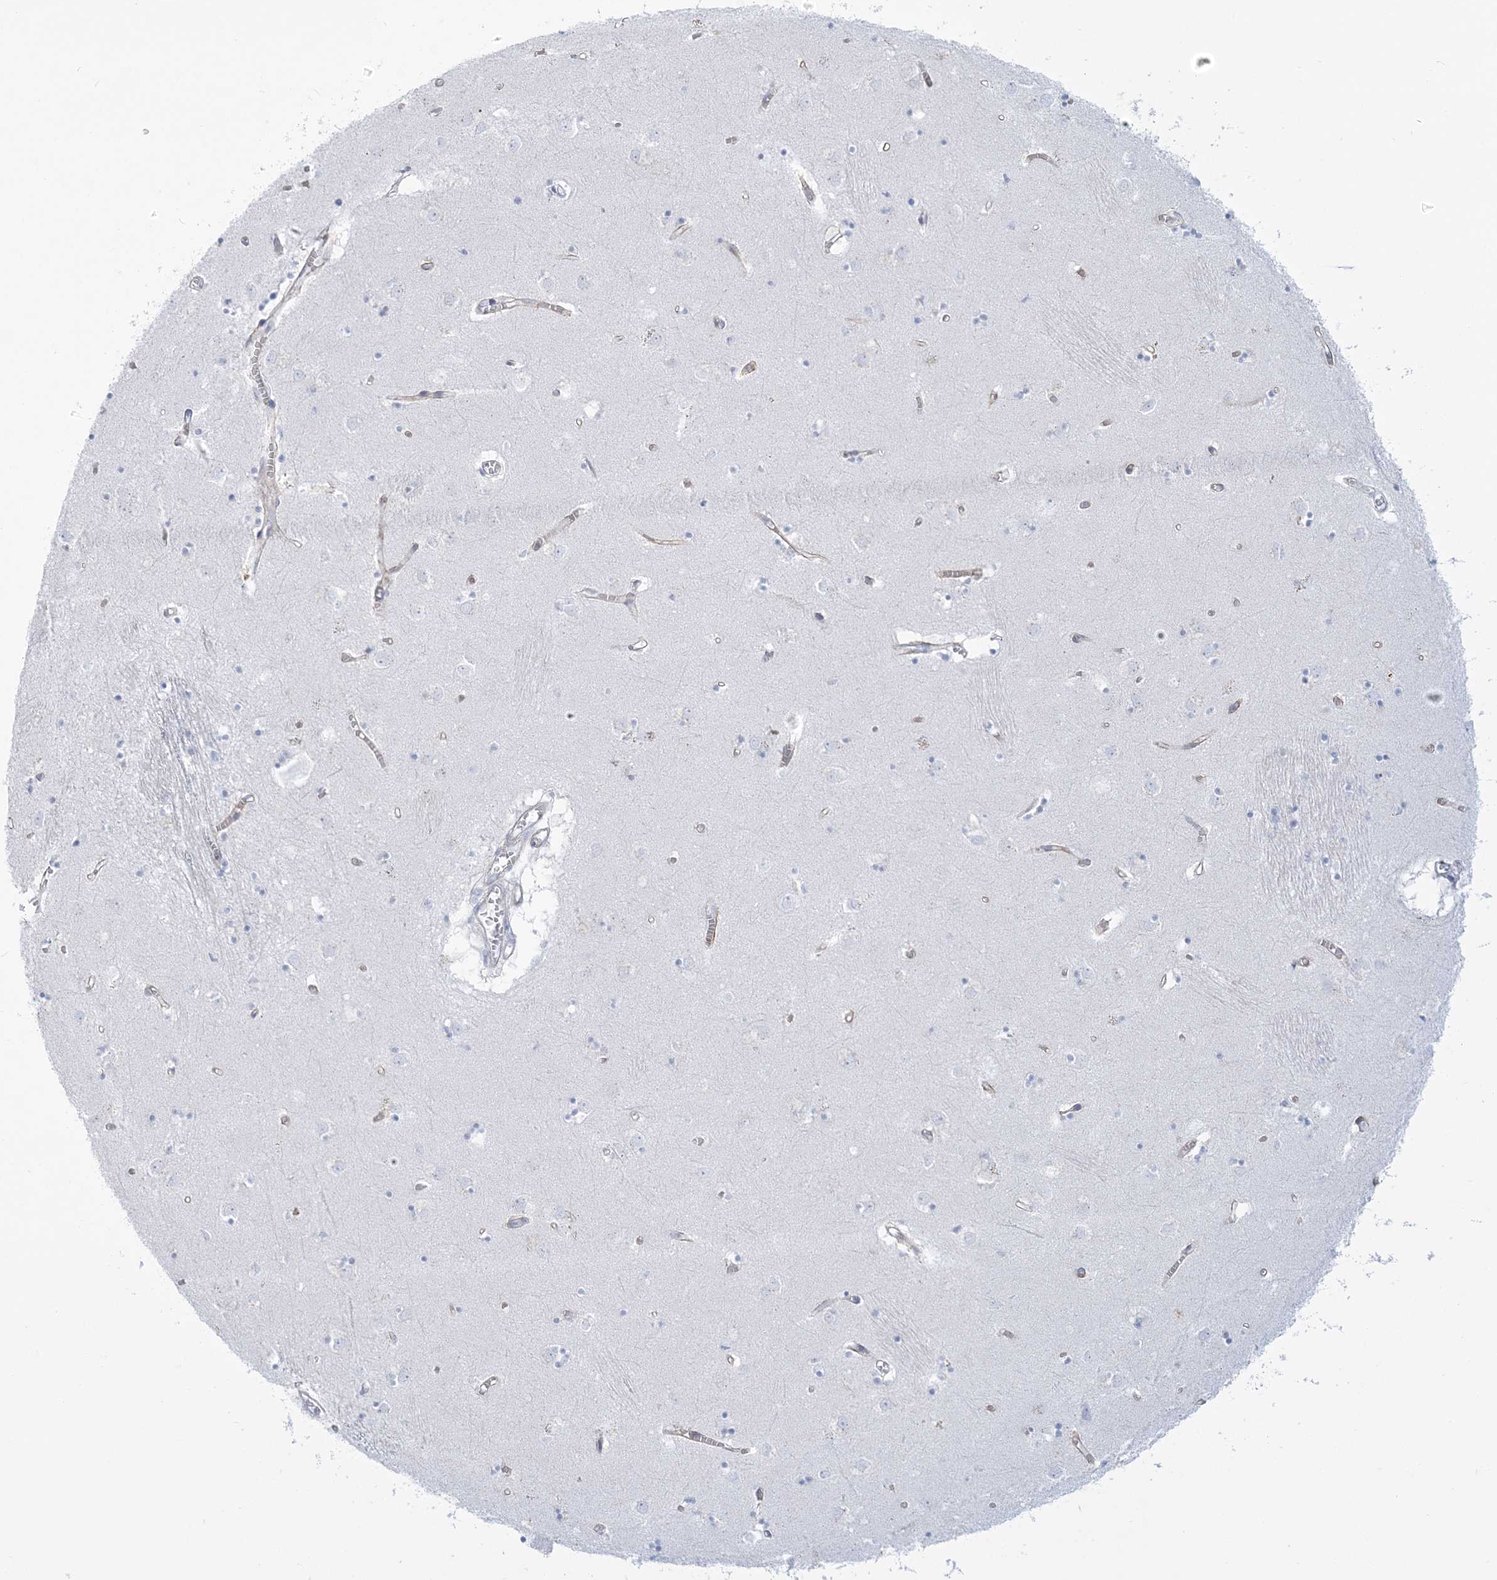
{"staining": {"intensity": "negative", "quantity": "none", "location": "none"}, "tissue": "caudate", "cell_type": "Glial cells", "image_type": "normal", "snomed": [{"axis": "morphology", "description": "Normal tissue, NOS"}, {"axis": "topography", "description": "Lateral ventricle wall"}], "caption": "Protein analysis of normal caudate reveals no significant expression in glial cells.", "gene": "ADGB", "patient": {"sex": "male", "age": 70}}